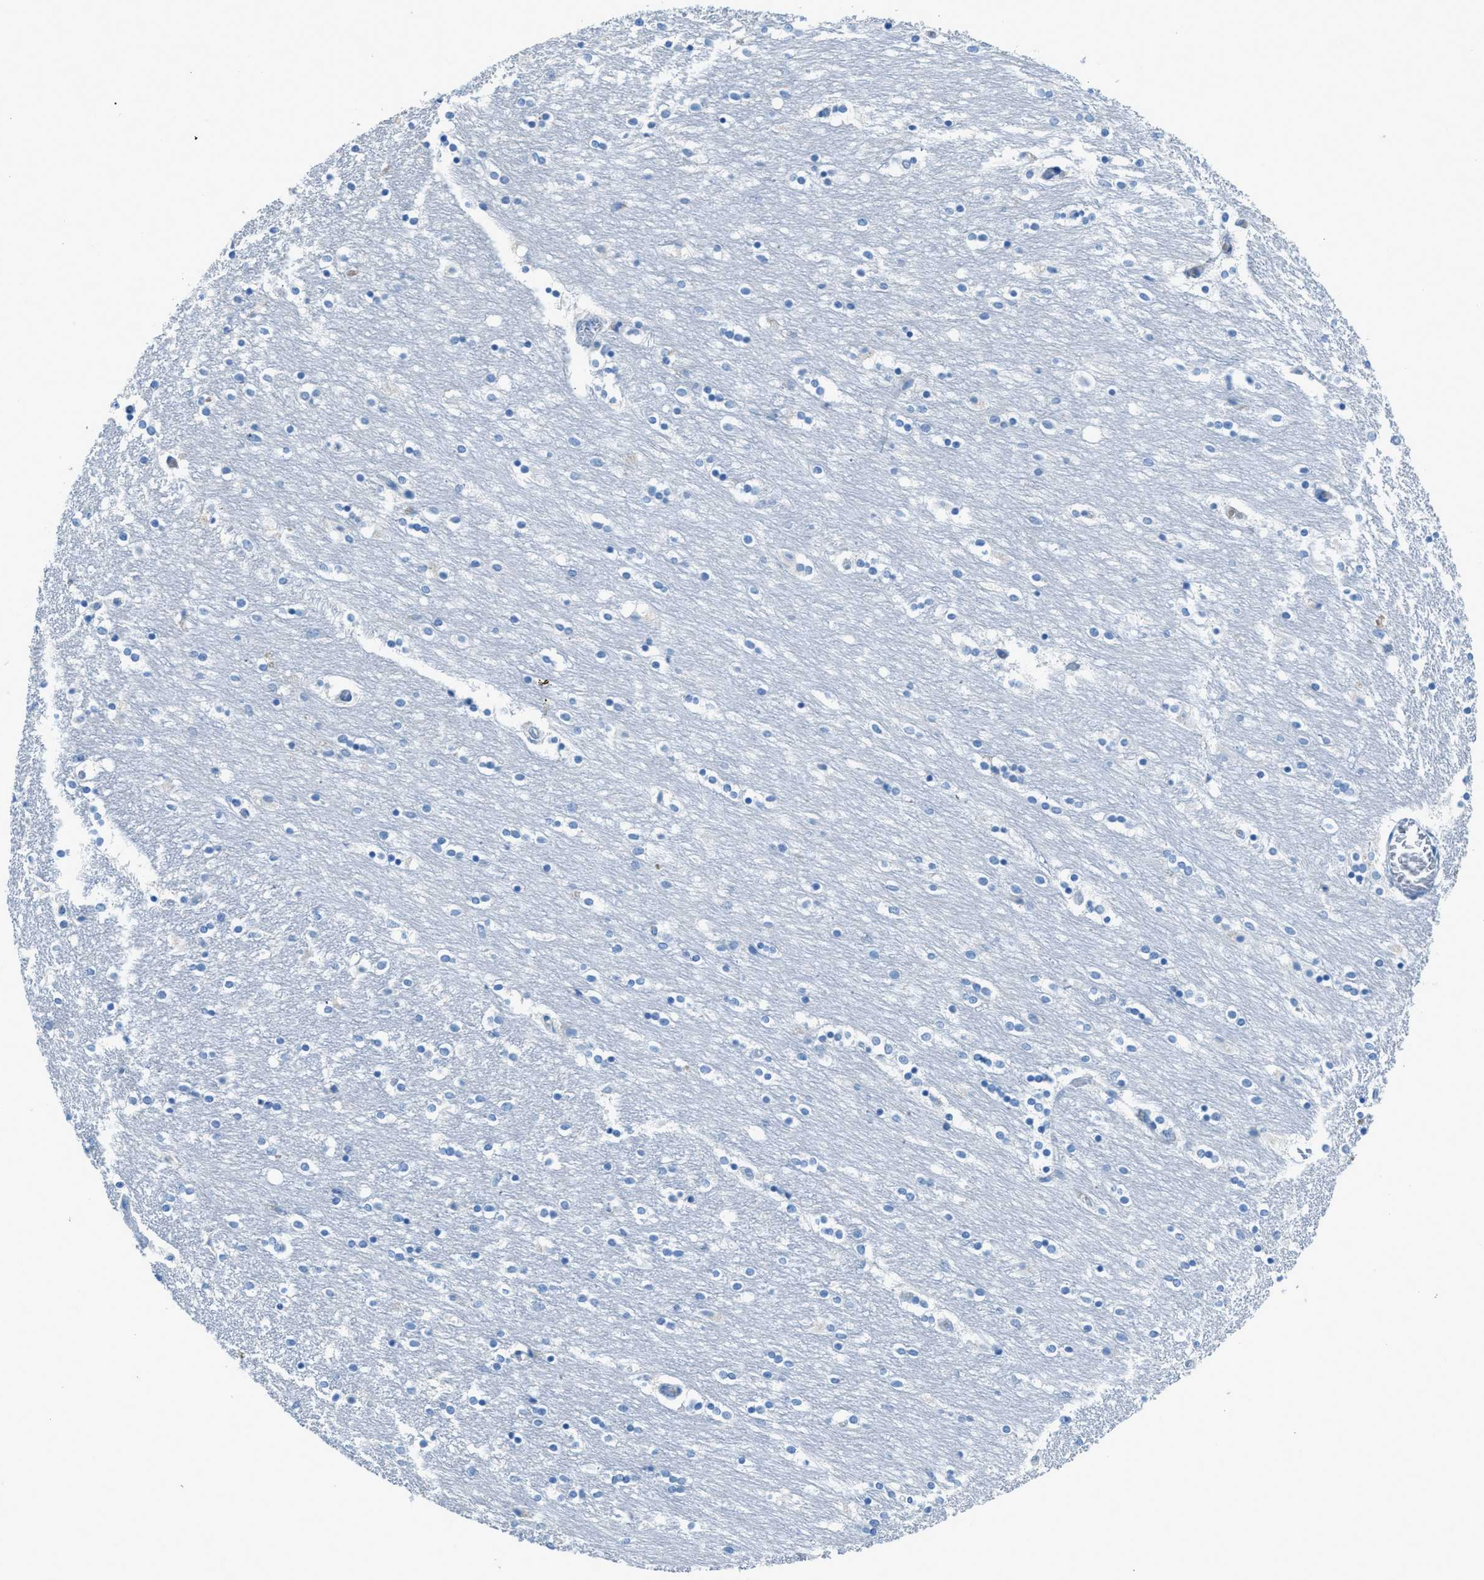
{"staining": {"intensity": "weak", "quantity": "<25%", "location": "cytoplasmic/membranous"}, "tissue": "caudate", "cell_type": "Glial cells", "image_type": "normal", "snomed": [{"axis": "morphology", "description": "Normal tissue, NOS"}, {"axis": "topography", "description": "Lateral ventricle wall"}], "caption": "This is an IHC histopathology image of normal caudate. There is no staining in glial cells.", "gene": "ACAN", "patient": {"sex": "female", "age": 54}}